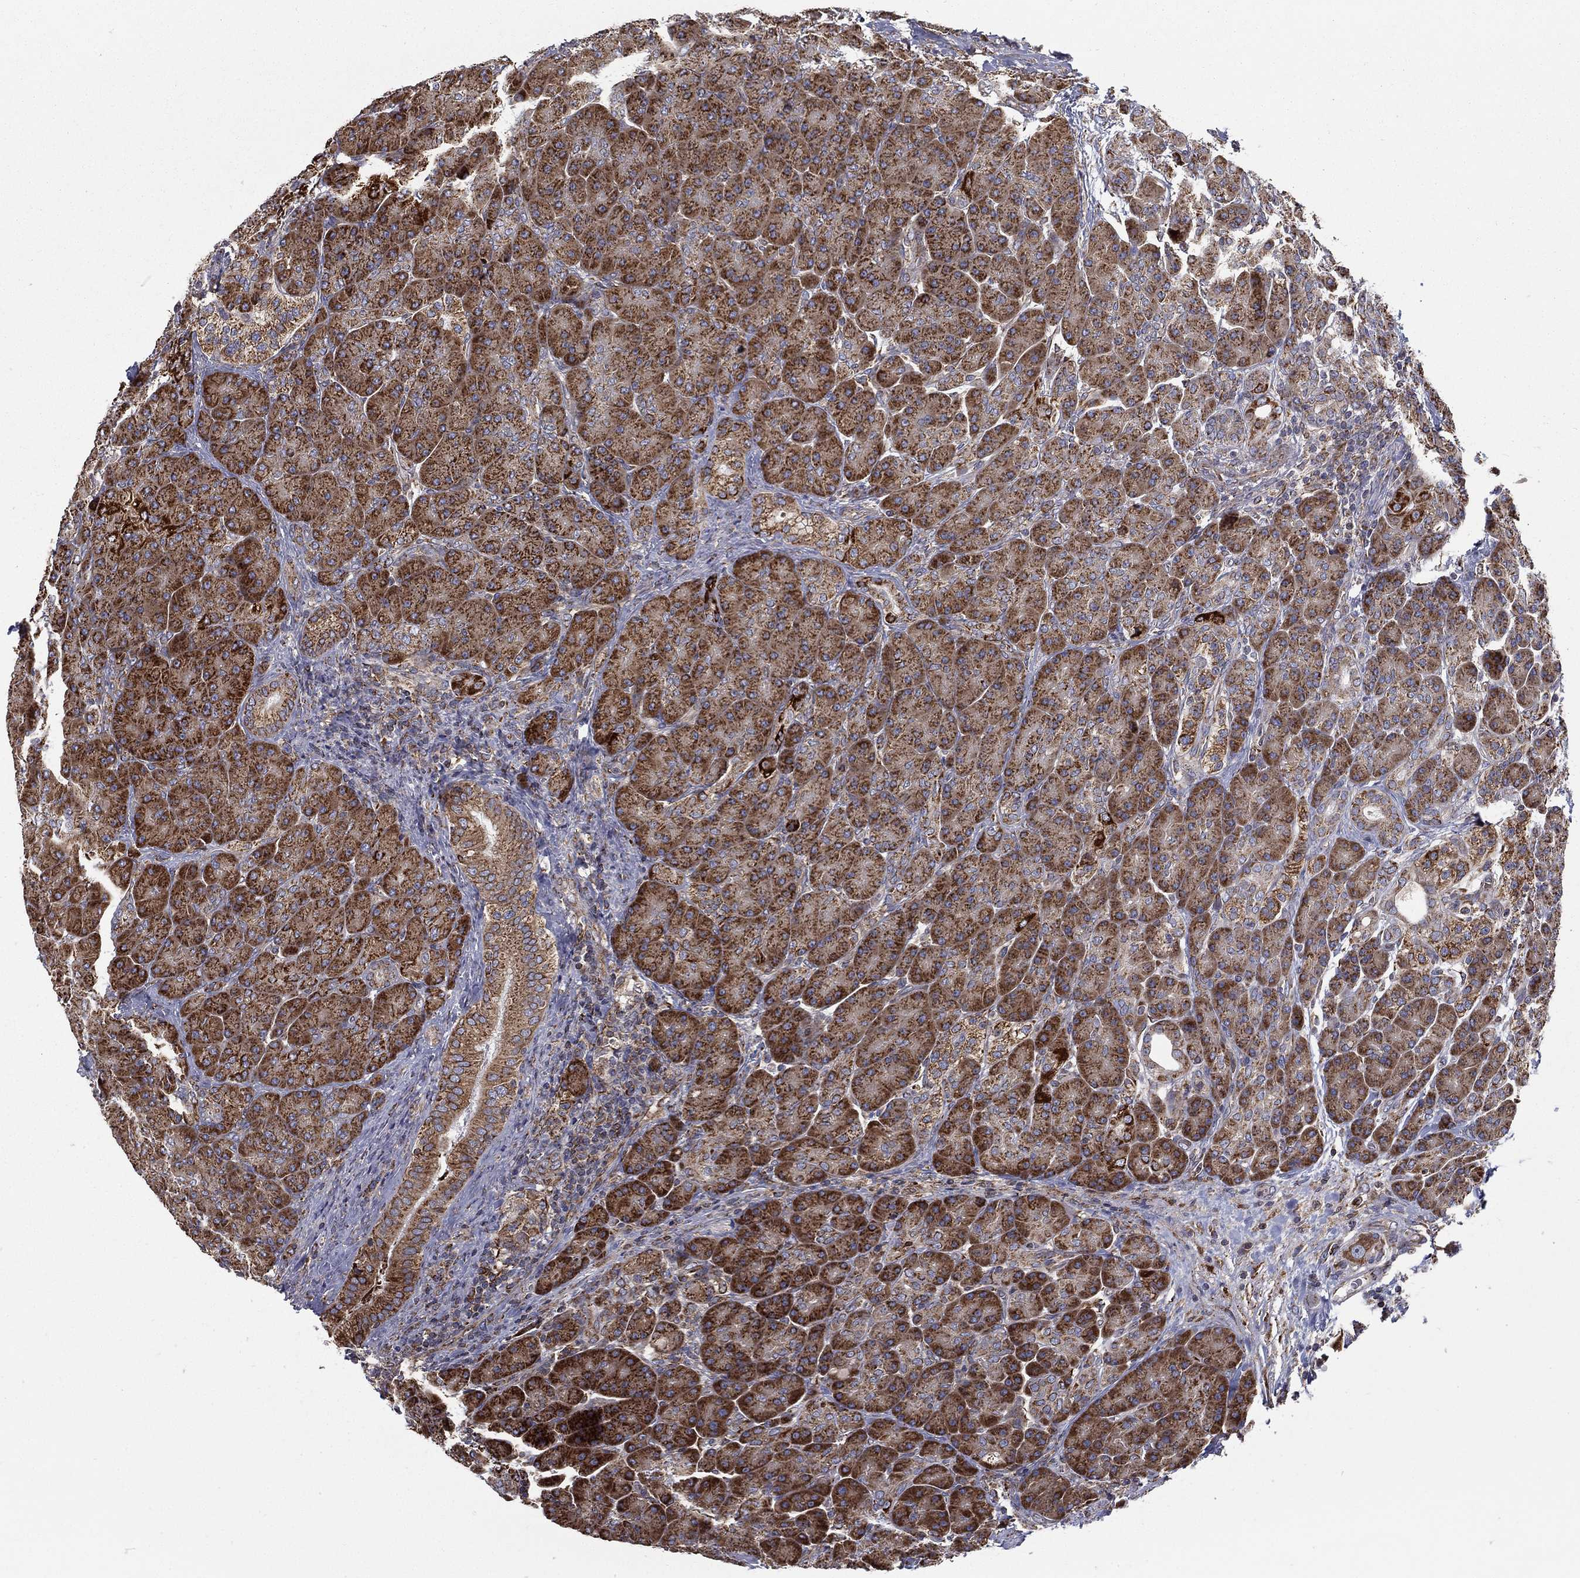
{"staining": {"intensity": "strong", "quantity": ">75%", "location": "cytoplasmic/membranous"}, "tissue": "pancreas", "cell_type": "Exocrine glandular cells", "image_type": "normal", "snomed": [{"axis": "morphology", "description": "Normal tissue, NOS"}, {"axis": "topography", "description": "Pancreas"}], "caption": "Protein staining by IHC demonstrates strong cytoplasmic/membranous positivity in about >75% of exocrine glandular cells in normal pancreas. The staining was performed using DAB, with brown indicating positive protein expression. Nuclei are stained blue with hematoxylin.", "gene": "MT", "patient": {"sex": "male", "age": 70}}